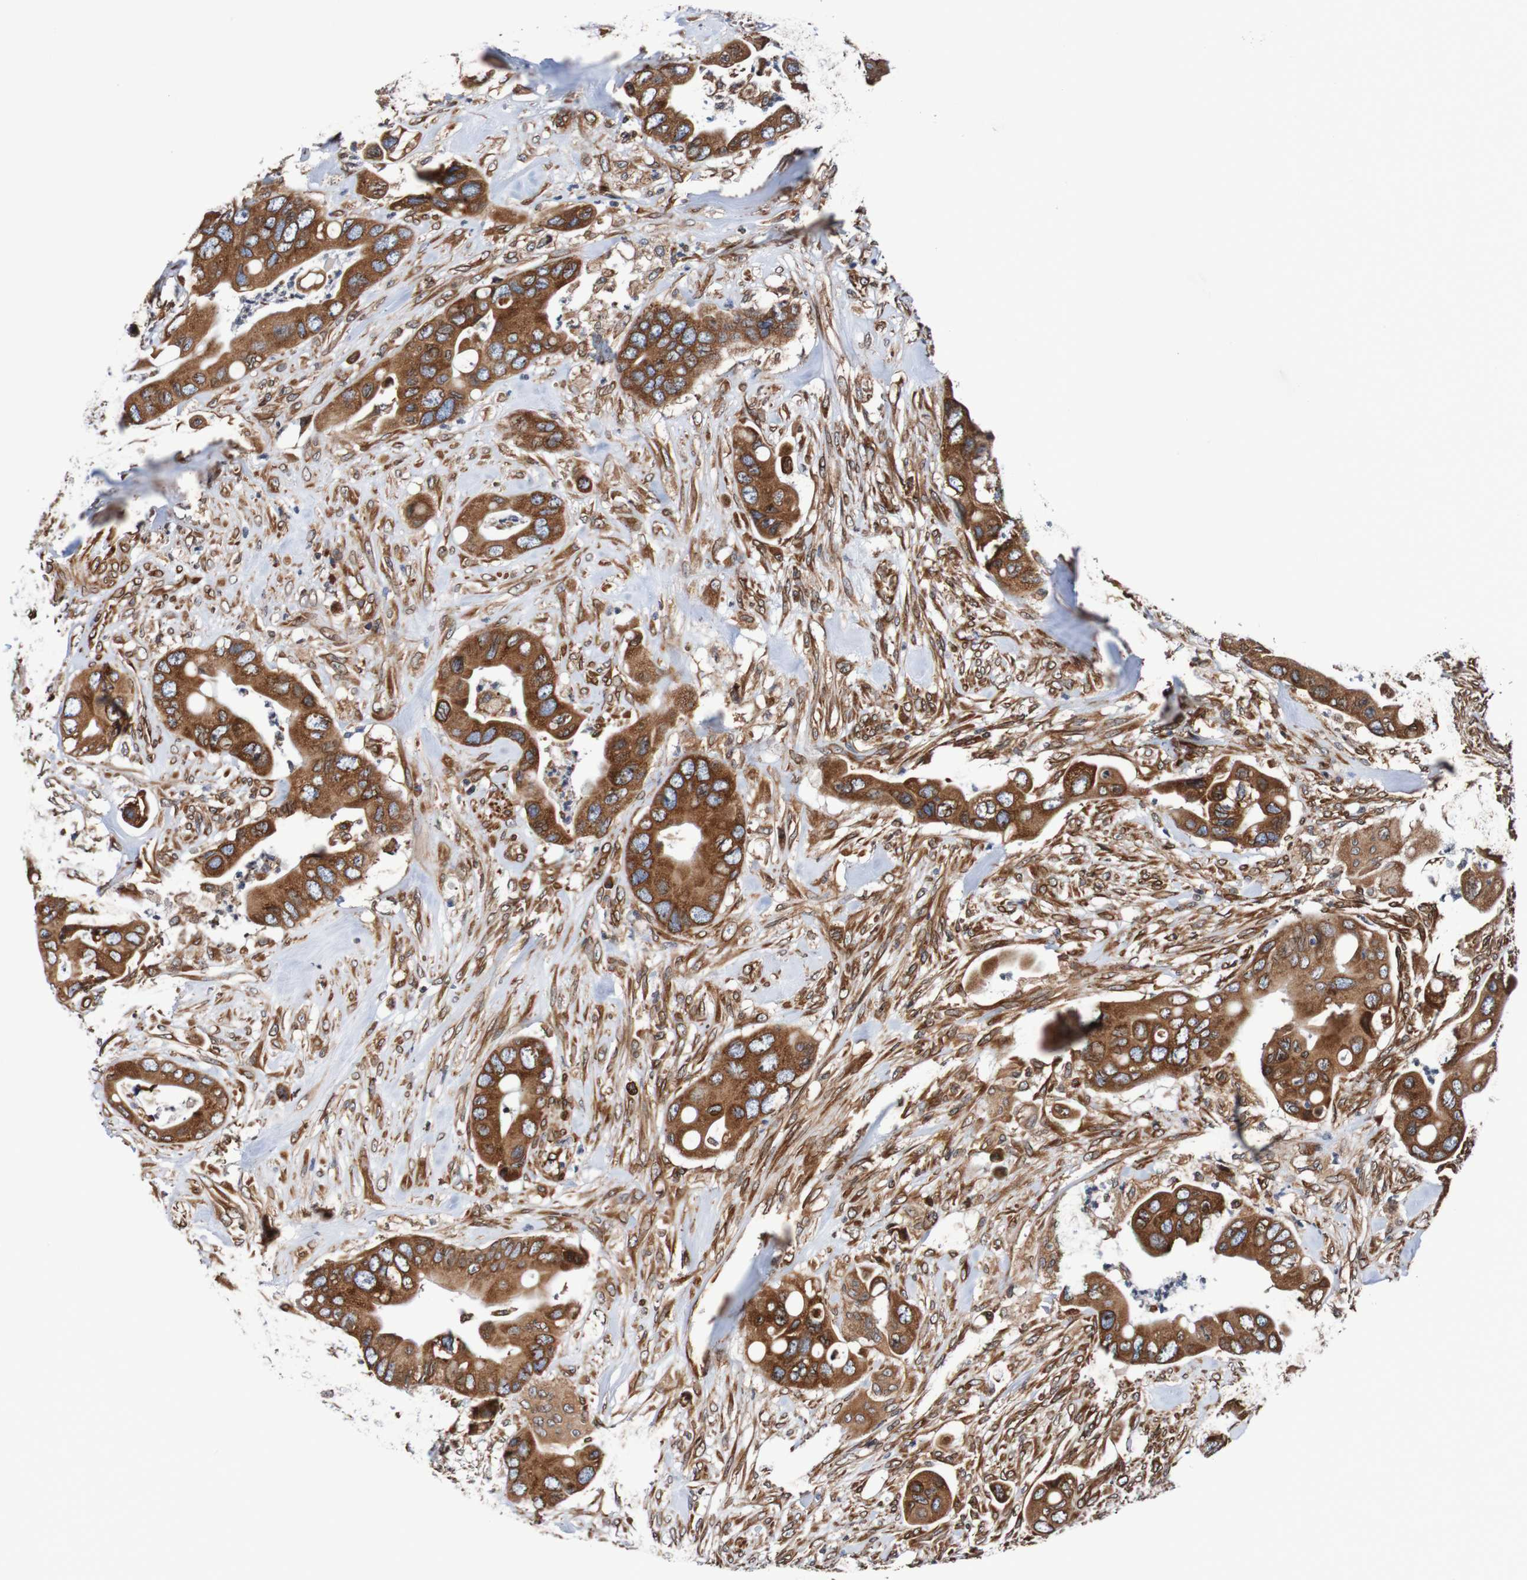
{"staining": {"intensity": "strong", "quantity": ">75%", "location": "cytoplasmic/membranous,nuclear"}, "tissue": "colorectal cancer", "cell_type": "Tumor cells", "image_type": "cancer", "snomed": [{"axis": "morphology", "description": "Adenocarcinoma, NOS"}, {"axis": "topography", "description": "Rectum"}], "caption": "Human colorectal adenocarcinoma stained with a protein marker shows strong staining in tumor cells.", "gene": "TMEM109", "patient": {"sex": "female", "age": 57}}